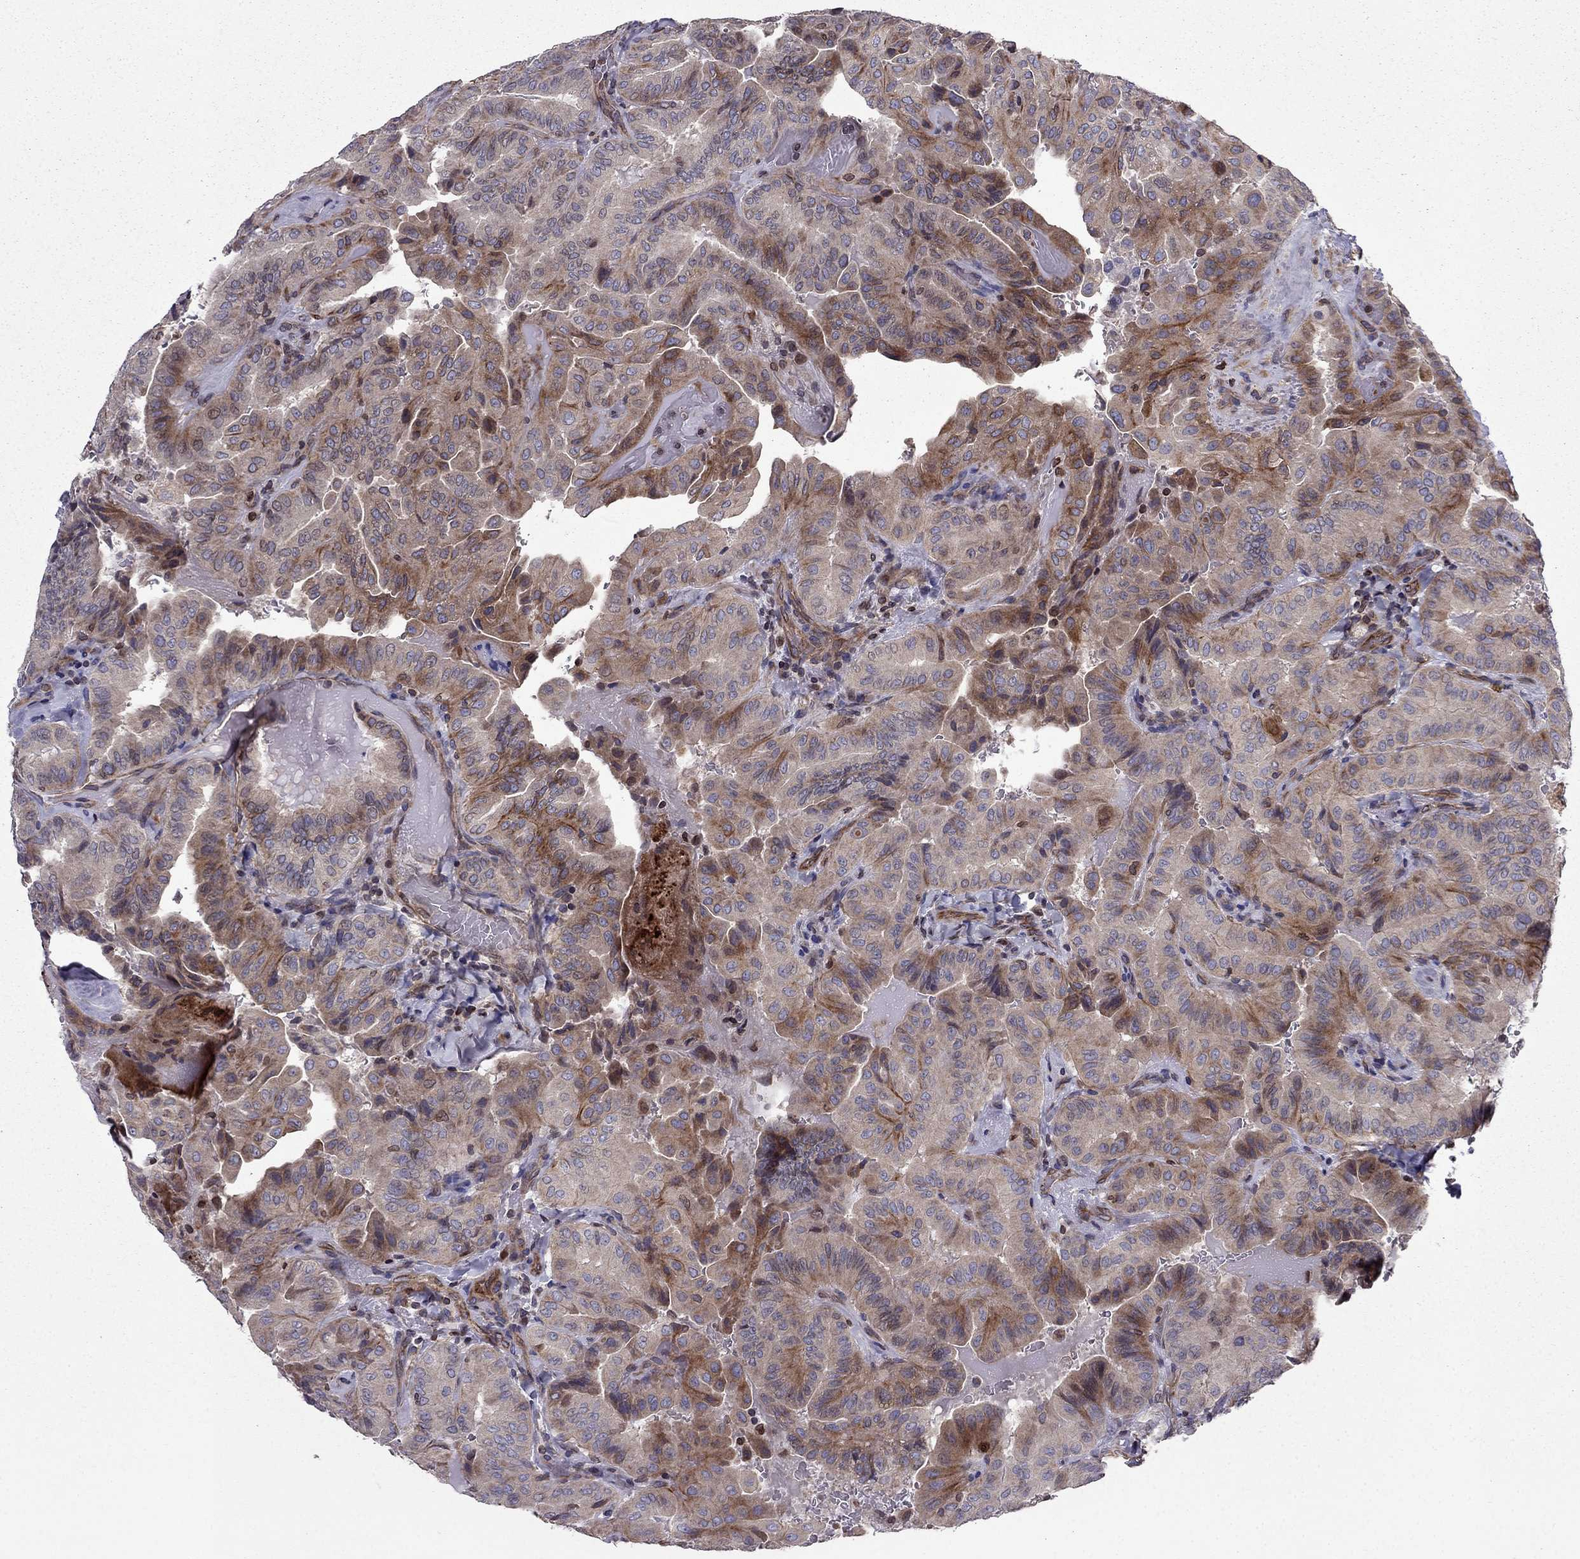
{"staining": {"intensity": "strong", "quantity": "<25%", "location": "cytoplasmic/membranous"}, "tissue": "thyroid cancer", "cell_type": "Tumor cells", "image_type": "cancer", "snomed": [{"axis": "morphology", "description": "Papillary adenocarcinoma, NOS"}, {"axis": "topography", "description": "Thyroid gland"}], "caption": "Immunohistochemistry image of neoplastic tissue: human thyroid cancer stained using immunohistochemistry (IHC) displays medium levels of strong protein expression localized specifically in the cytoplasmic/membranous of tumor cells, appearing as a cytoplasmic/membranous brown color.", "gene": "CDC42BPA", "patient": {"sex": "female", "age": 68}}